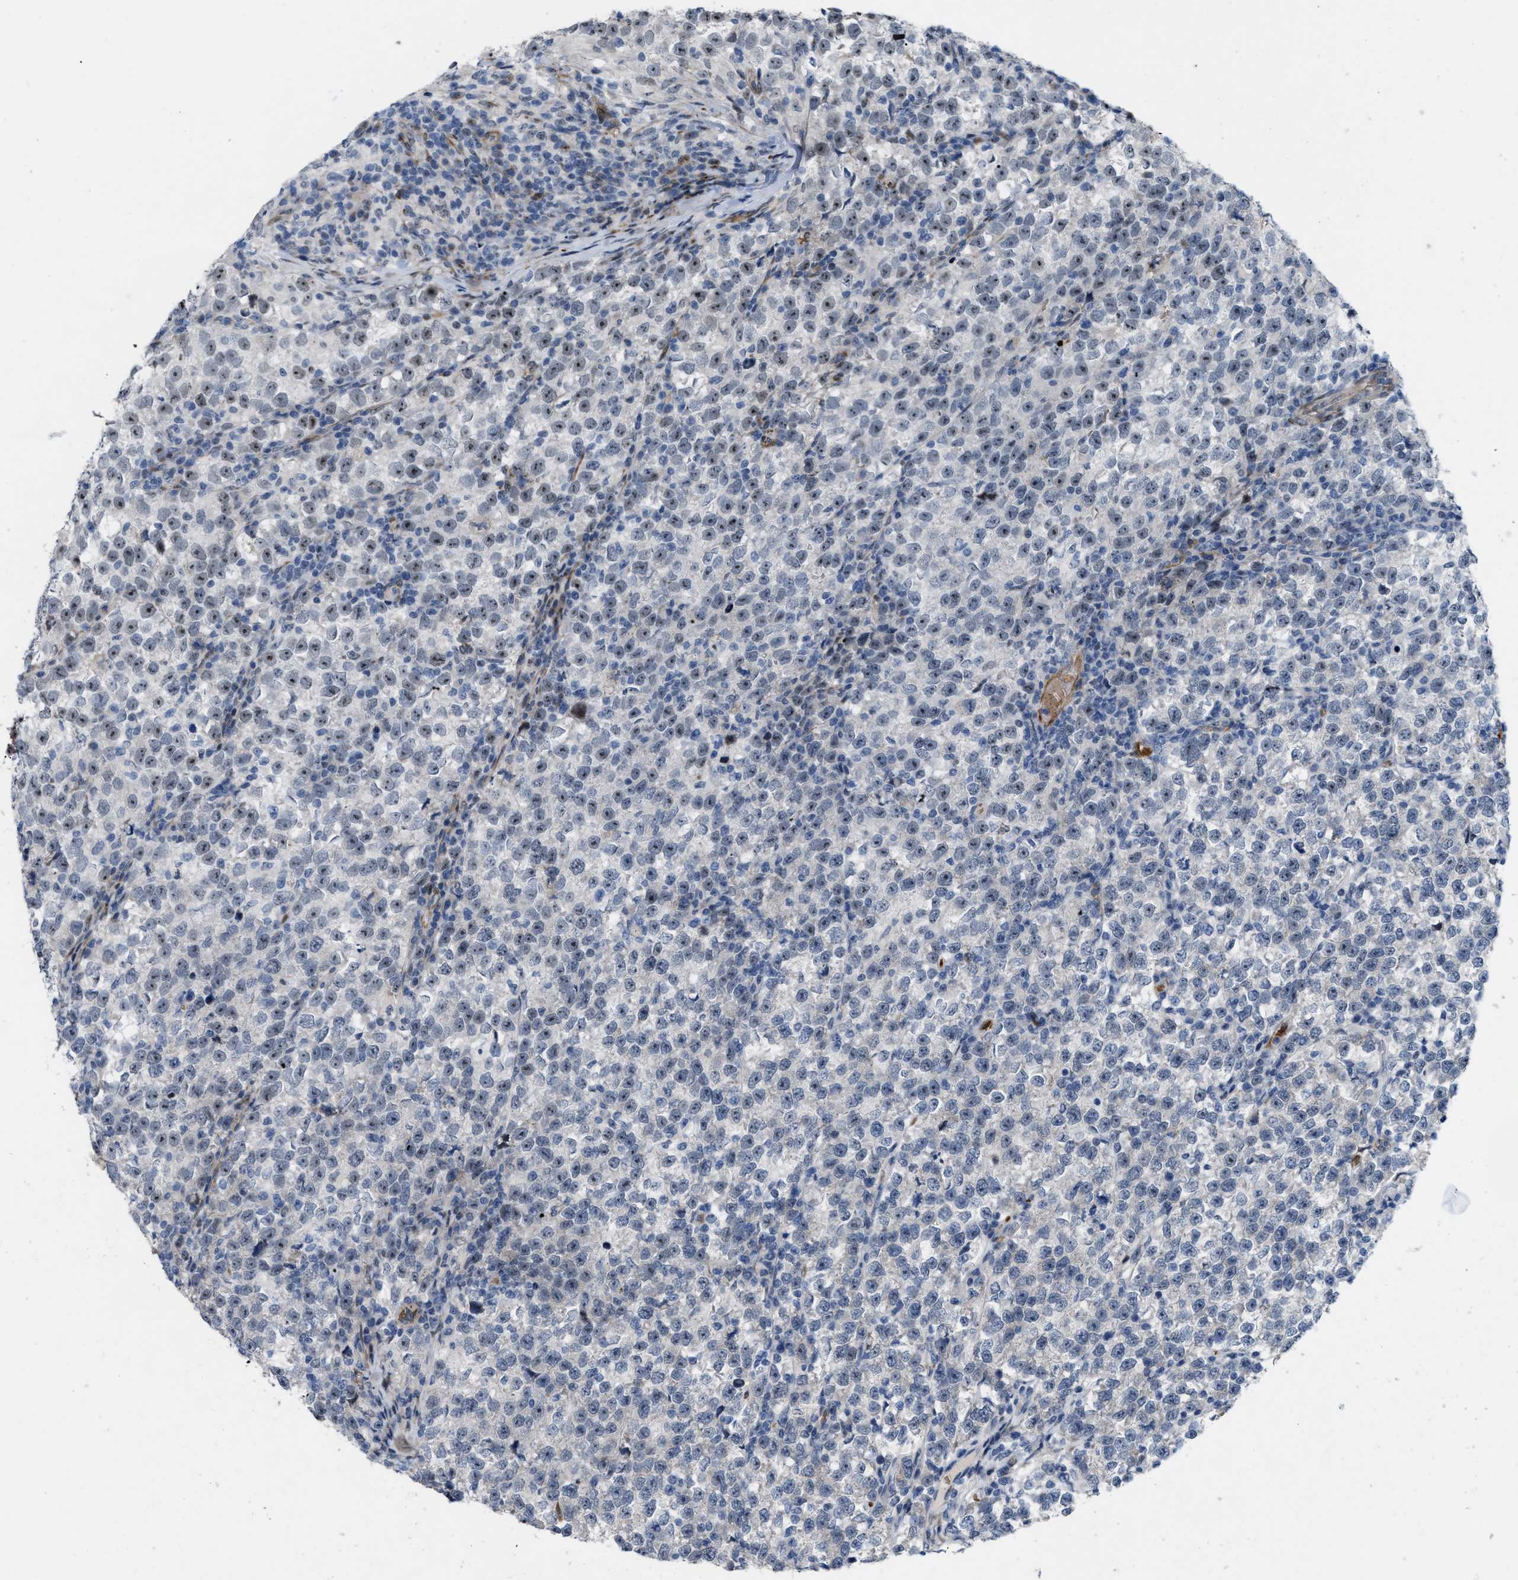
{"staining": {"intensity": "moderate", "quantity": ">75%", "location": "nuclear"}, "tissue": "testis cancer", "cell_type": "Tumor cells", "image_type": "cancer", "snomed": [{"axis": "morphology", "description": "Normal tissue, NOS"}, {"axis": "morphology", "description": "Seminoma, NOS"}, {"axis": "topography", "description": "Testis"}], "caption": "Immunohistochemistry staining of seminoma (testis), which displays medium levels of moderate nuclear staining in approximately >75% of tumor cells indicating moderate nuclear protein positivity. The staining was performed using DAB (brown) for protein detection and nuclei were counterstained in hematoxylin (blue).", "gene": "POLR1F", "patient": {"sex": "male", "age": 43}}